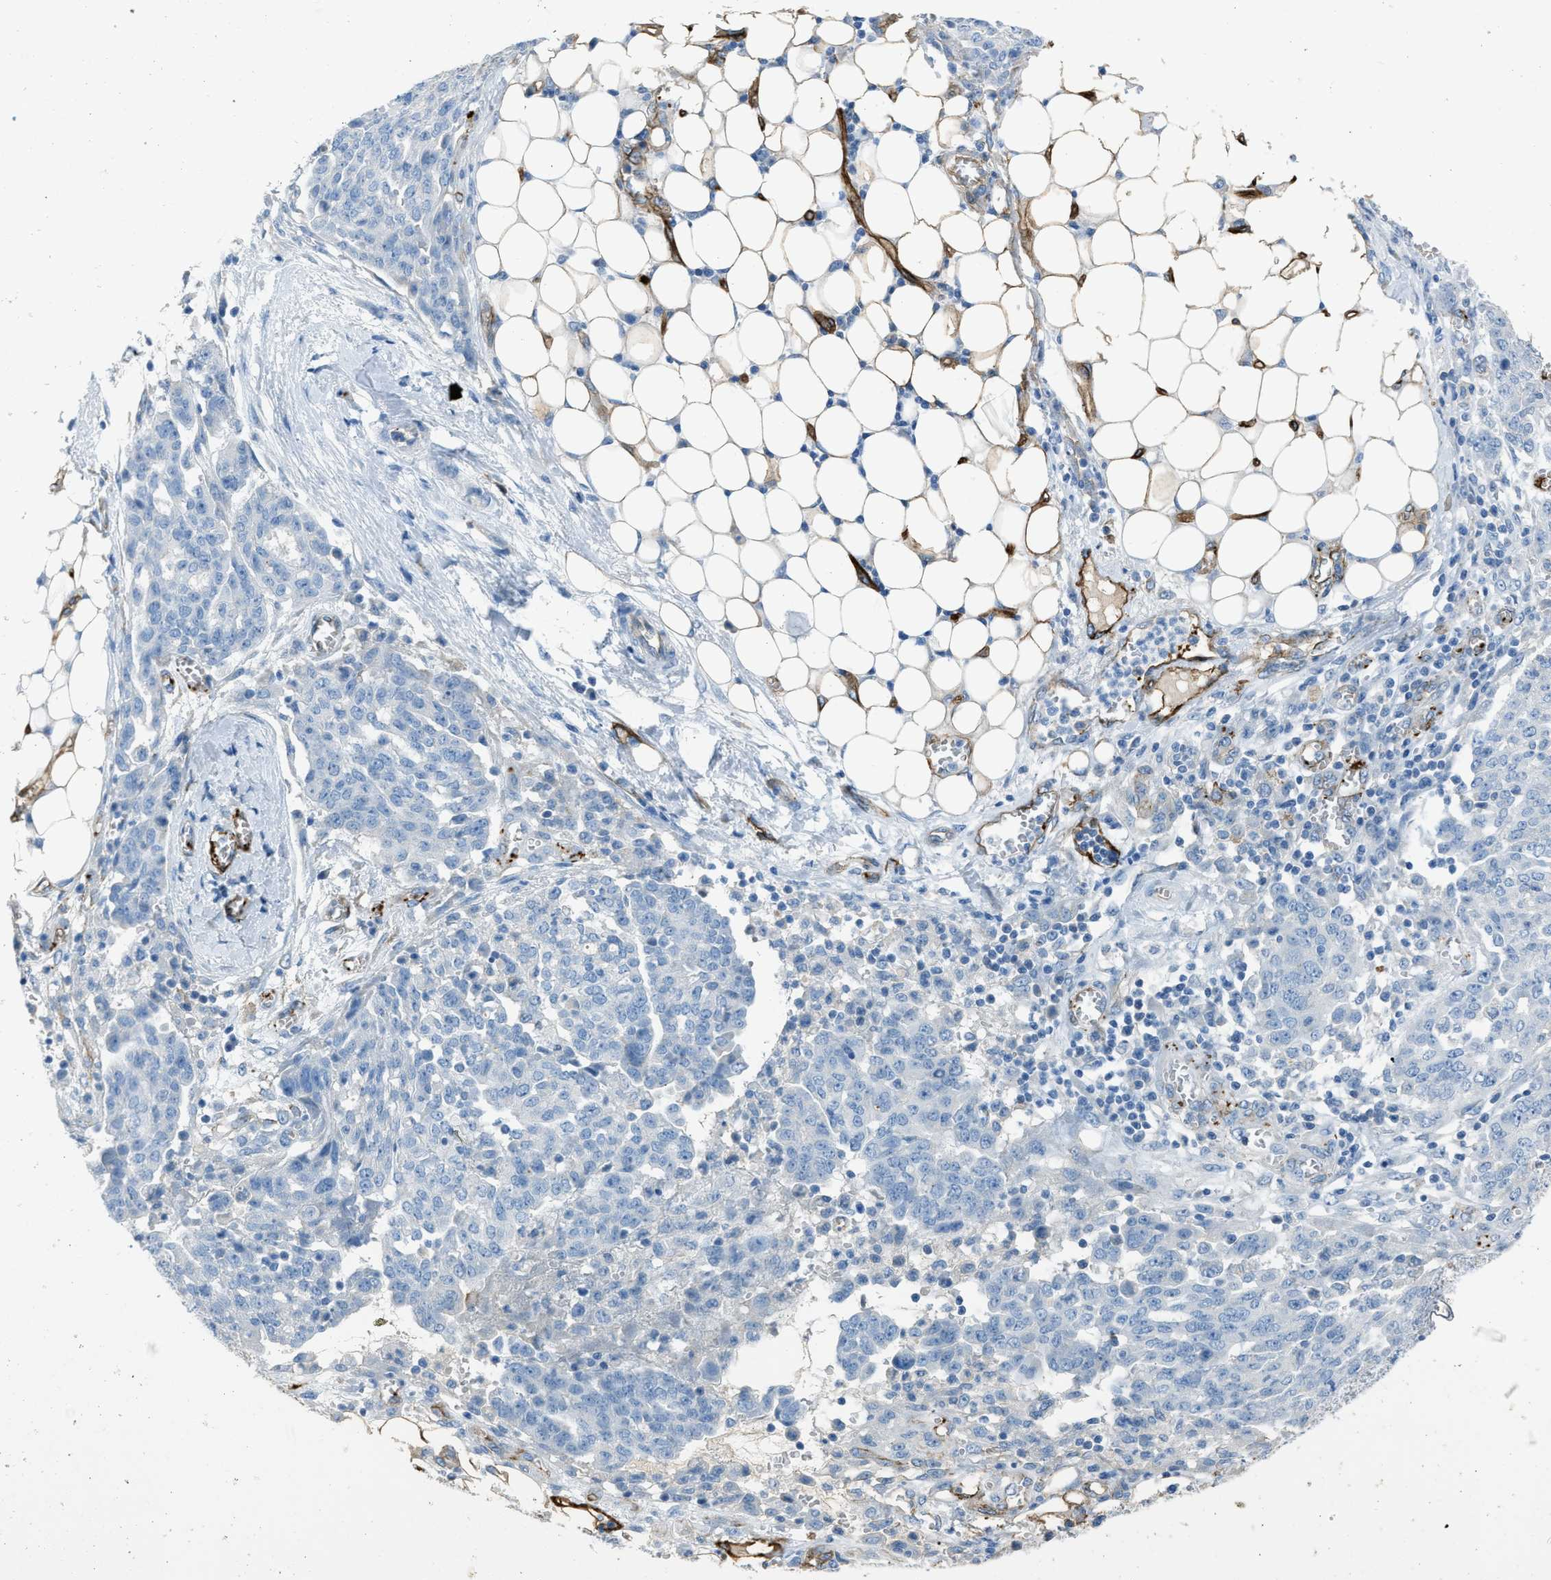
{"staining": {"intensity": "negative", "quantity": "none", "location": "none"}, "tissue": "ovarian cancer", "cell_type": "Tumor cells", "image_type": "cancer", "snomed": [{"axis": "morphology", "description": "Cystadenocarcinoma, serous, NOS"}, {"axis": "topography", "description": "Soft tissue"}, {"axis": "topography", "description": "Ovary"}], "caption": "Protein analysis of serous cystadenocarcinoma (ovarian) reveals no significant positivity in tumor cells.", "gene": "SLC22A15", "patient": {"sex": "female", "age": 57}}